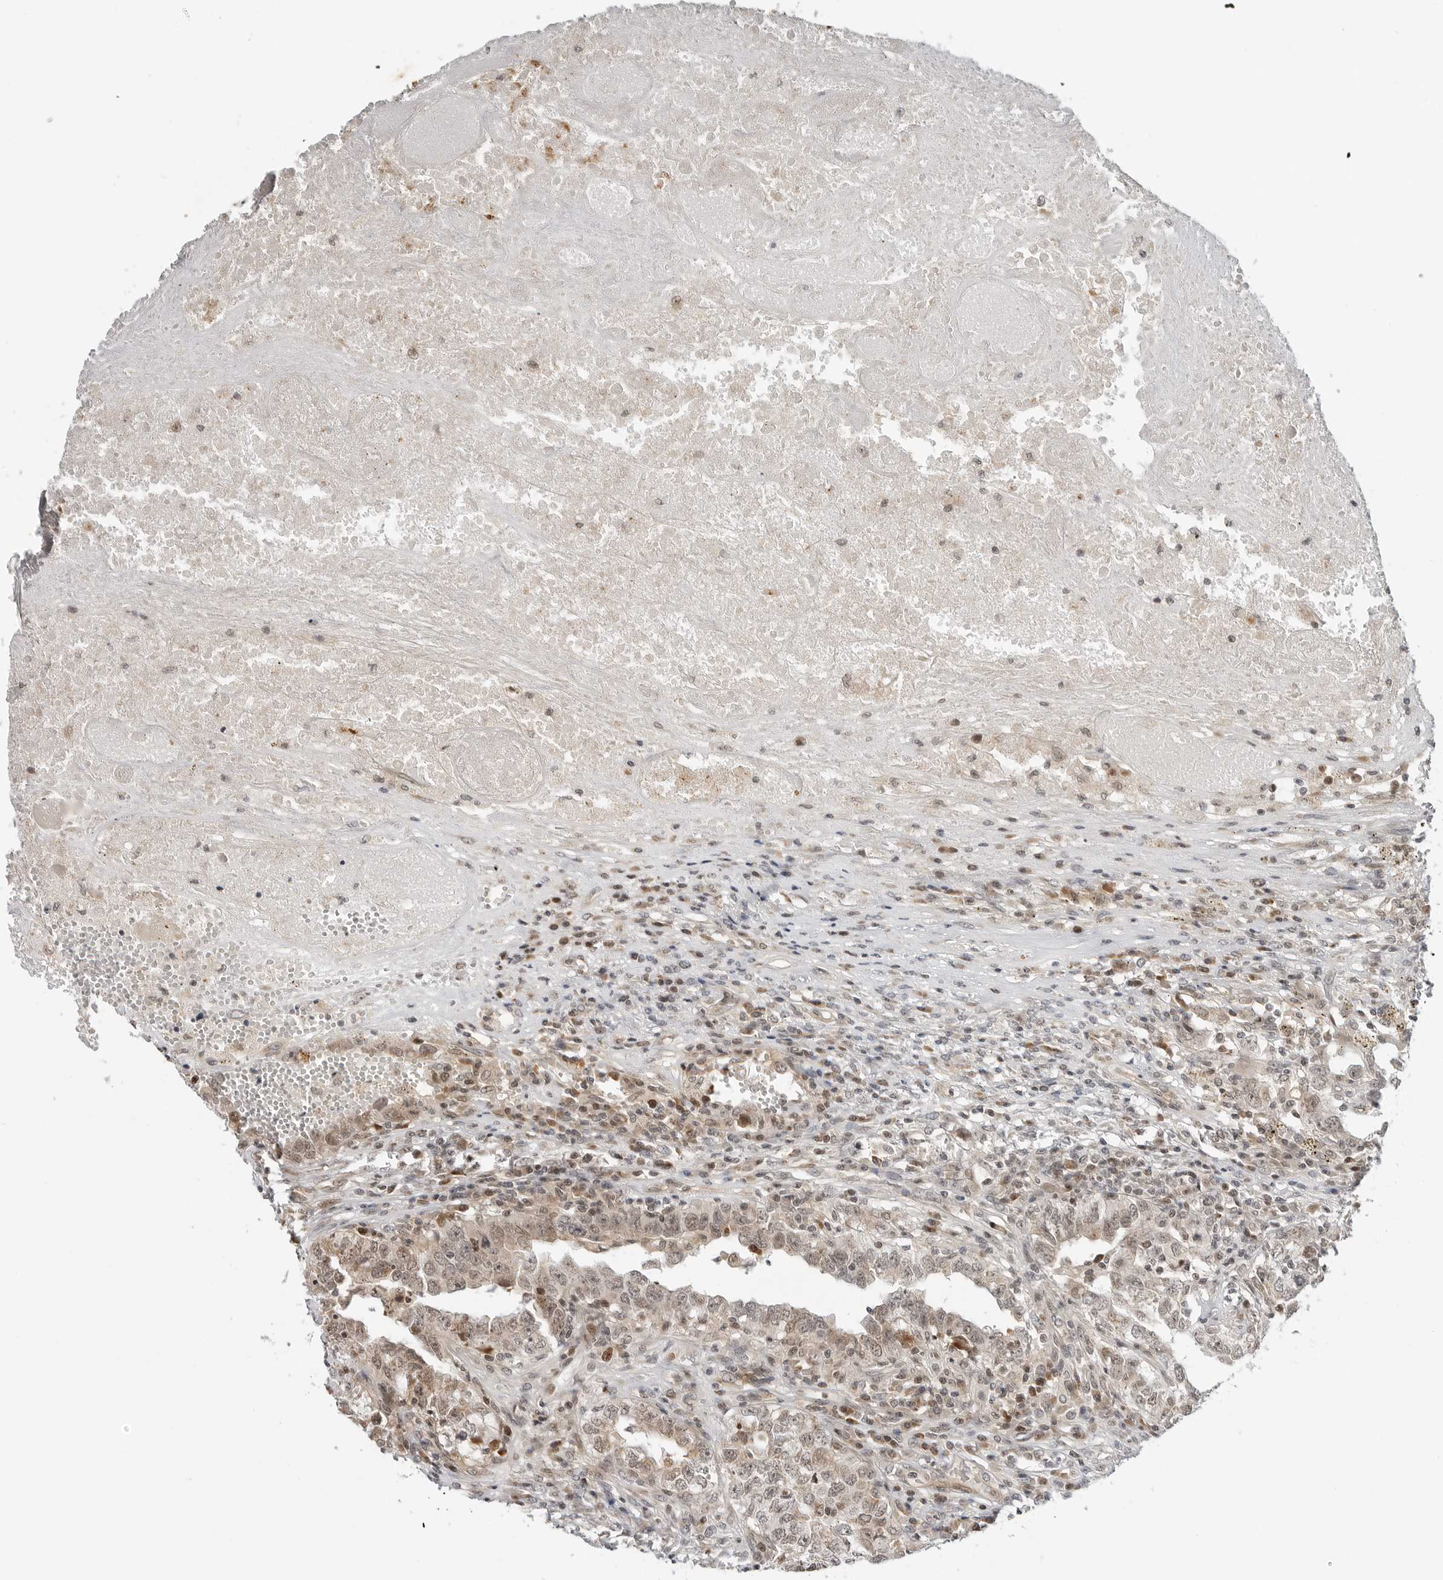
{"staining": {"intensity": "weak", "quantity": ">75%", "location": "nuclear"}, "tissue": "testis cancer", "cell_type": "Tumor cells", "image_type": "cancer", "snomed": [{"axis": "morphology", "description": "Carcinoma, Embryonal, NOS"}, {"axis": "topography", "description": "Testis"}], "caption": "The micrograph reveals staining of testis cancer, revealing weak nuclear protein staining (brown color) within tumor cells.", "gene": "TIPRL", "patient": {"sex": "male", "age": 26}}